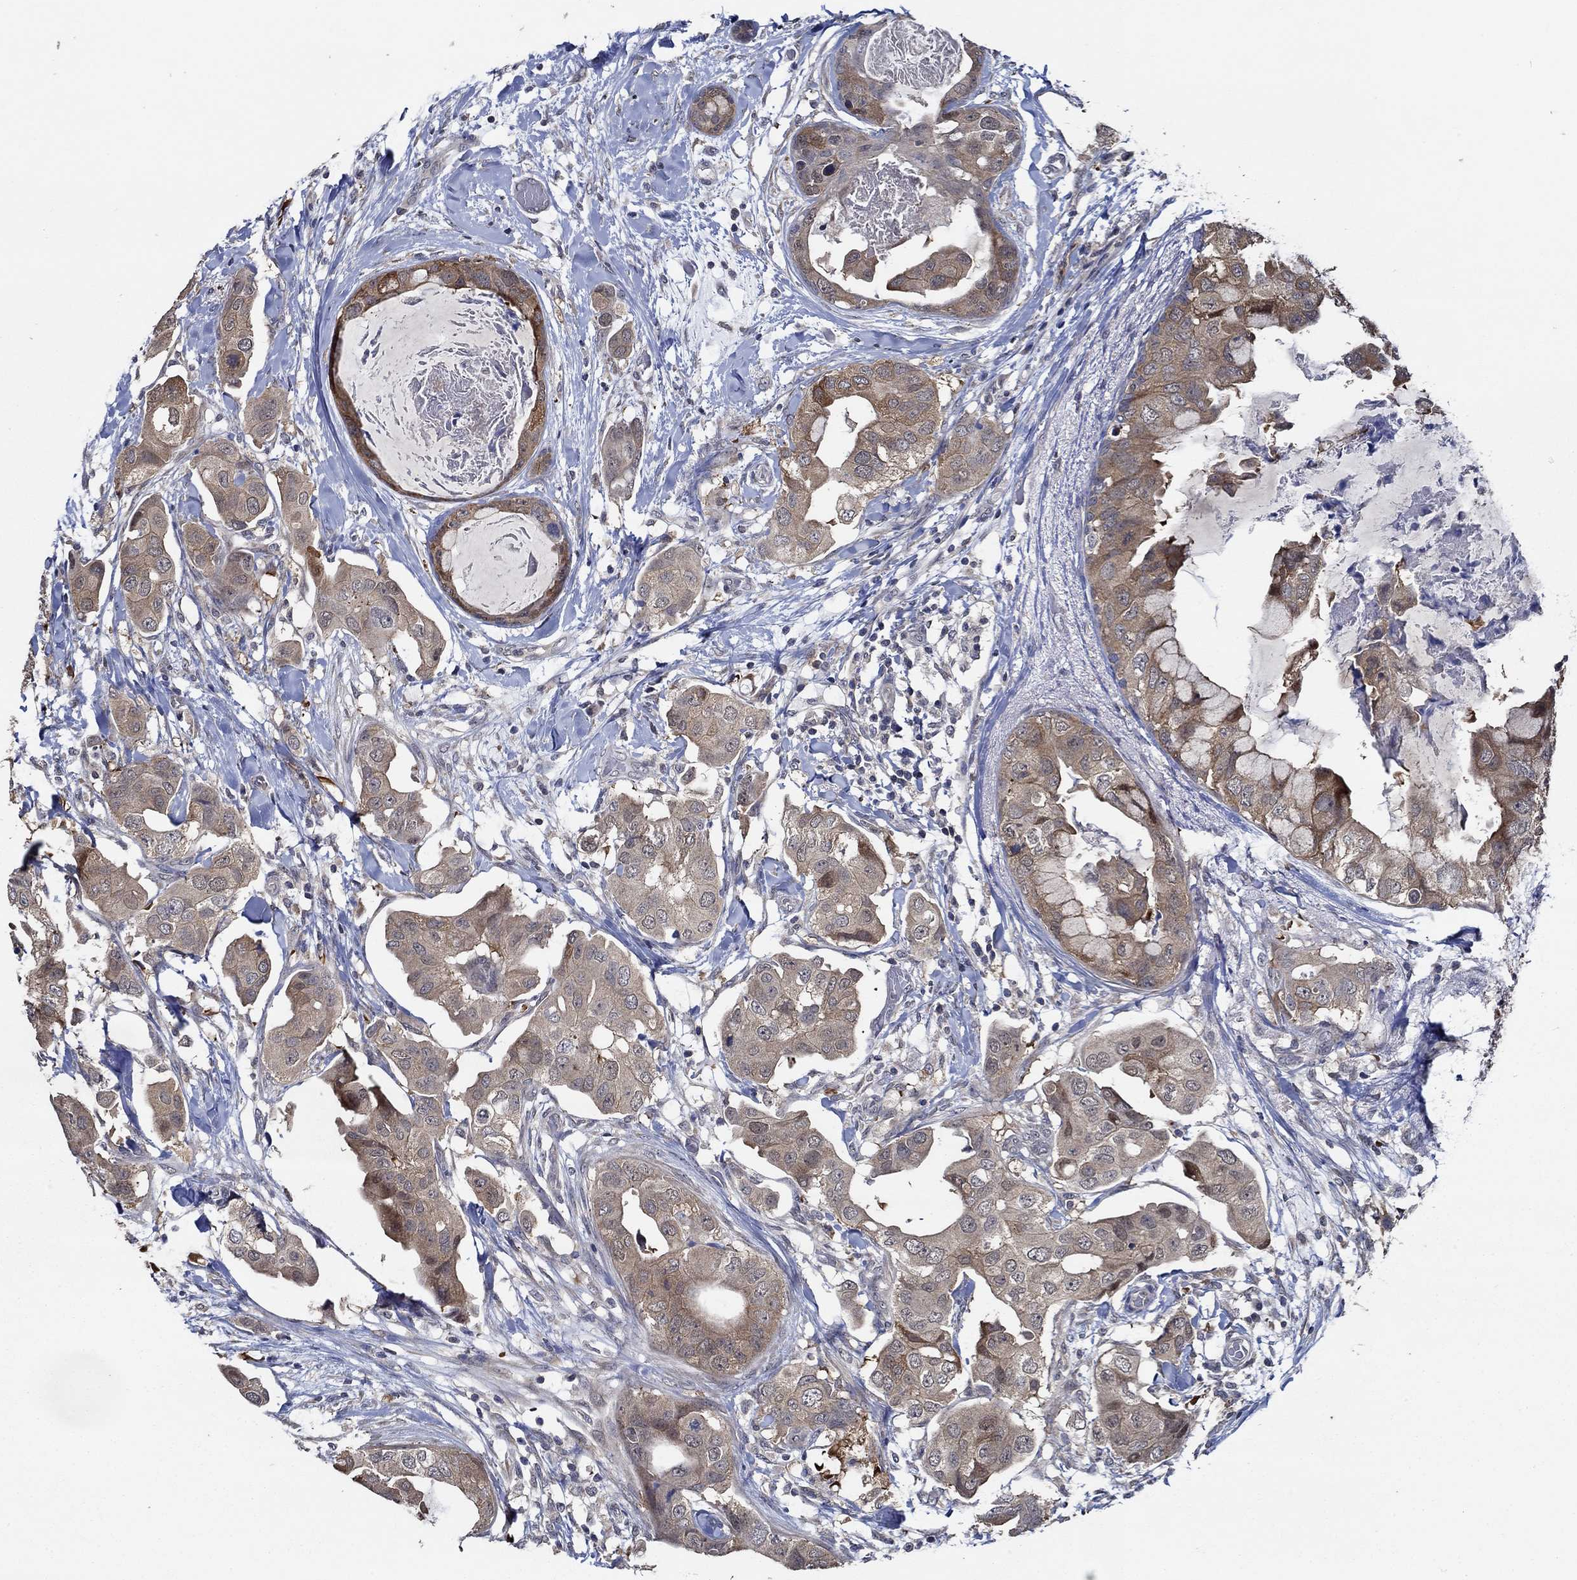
{"staining": {"intensity": "moderate", "quantity": "<25%", "location": "cytoplasmic/membranous"}, "tissue": "breast cancer", "cell_type": "Tumor cells", "image_type": "cancer", "snomed": [{"axis": "morphology", "description": "Normal tissue, NOS"}, {"axis": "morphology", "description": "Duct carcinoma"}, {"axis": "topography", "description": "Breast"}], "caption": "This photomicrograph displays immunohistochemistry (IHC) staining of human invasive ductal carcinoma (breast), with low moderate cytoplasmic/membranous staining in approximately <25% of tumor cells.", "gene": "DACT1", "patient": {"sex": "female", "age": 40}}